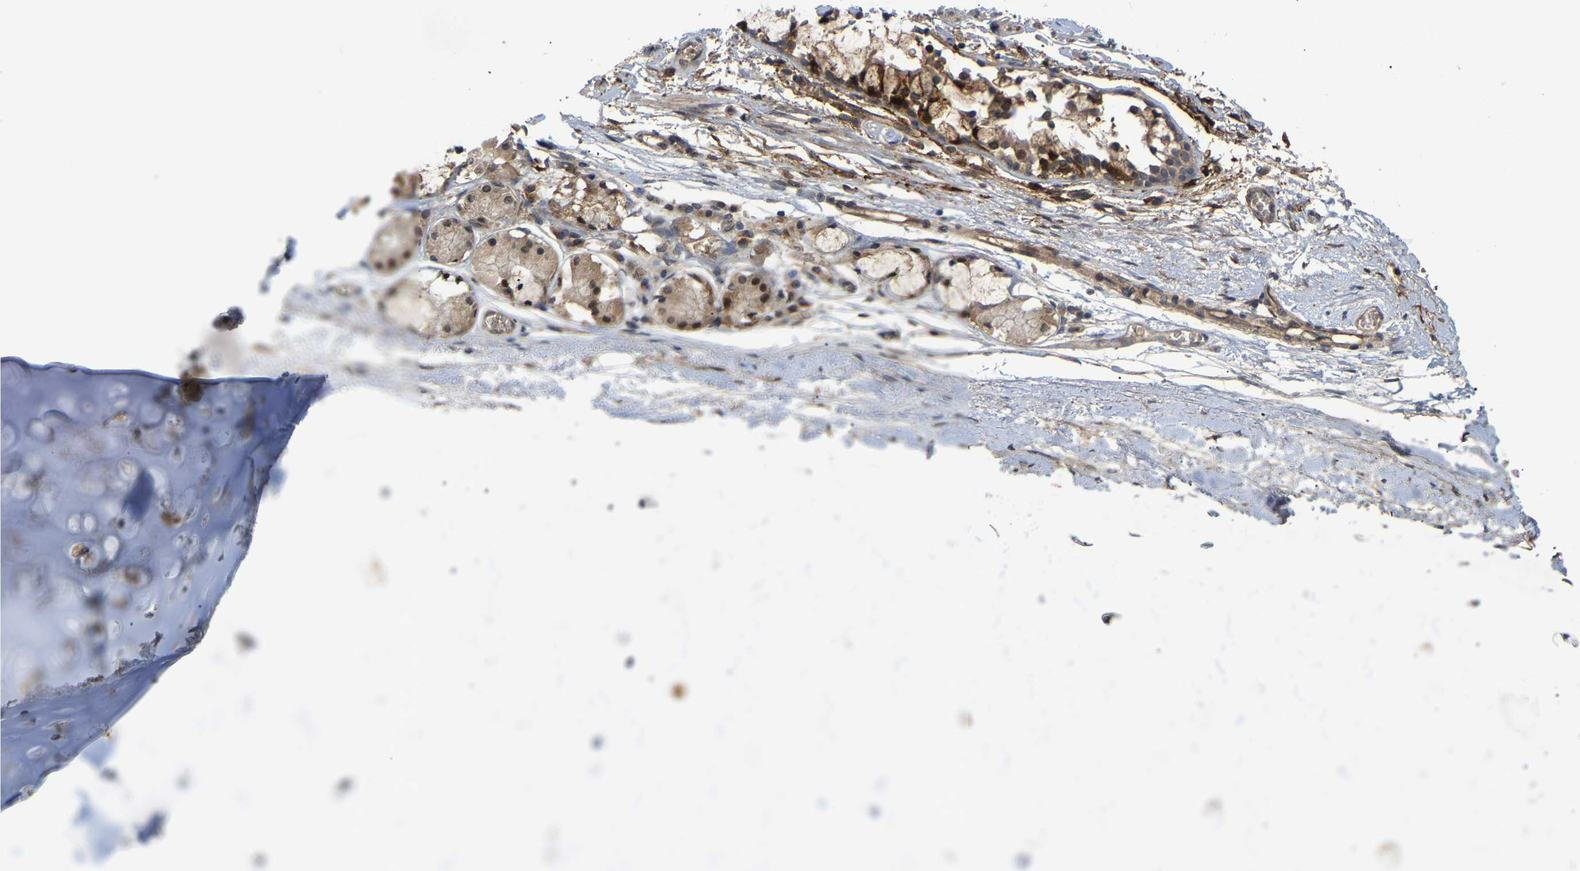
{"staining": {"intensity": "weak", "quantity": ">75%", "location": "cytoplasmic/membranous"}, "tissue": "adipose tissue", "cell_type": "Adipocytes", "image_type": "normal", "snomed": [{"axis": "morphology", "description": "Normal tissue, NOS"}, {"axis": "topography", "description": "Cartilage tissue"}, {"axis": "topography", "description": "Lung"}], "caption": "This micrograph reveals immunohistochemistry staining of normal human adipose tissue, with low weak cytoplasmic/membranous staining in approximately >75% of adipocytes.", "gene": "LIMK2", "patient": {"sex": "female", "age": 77}}